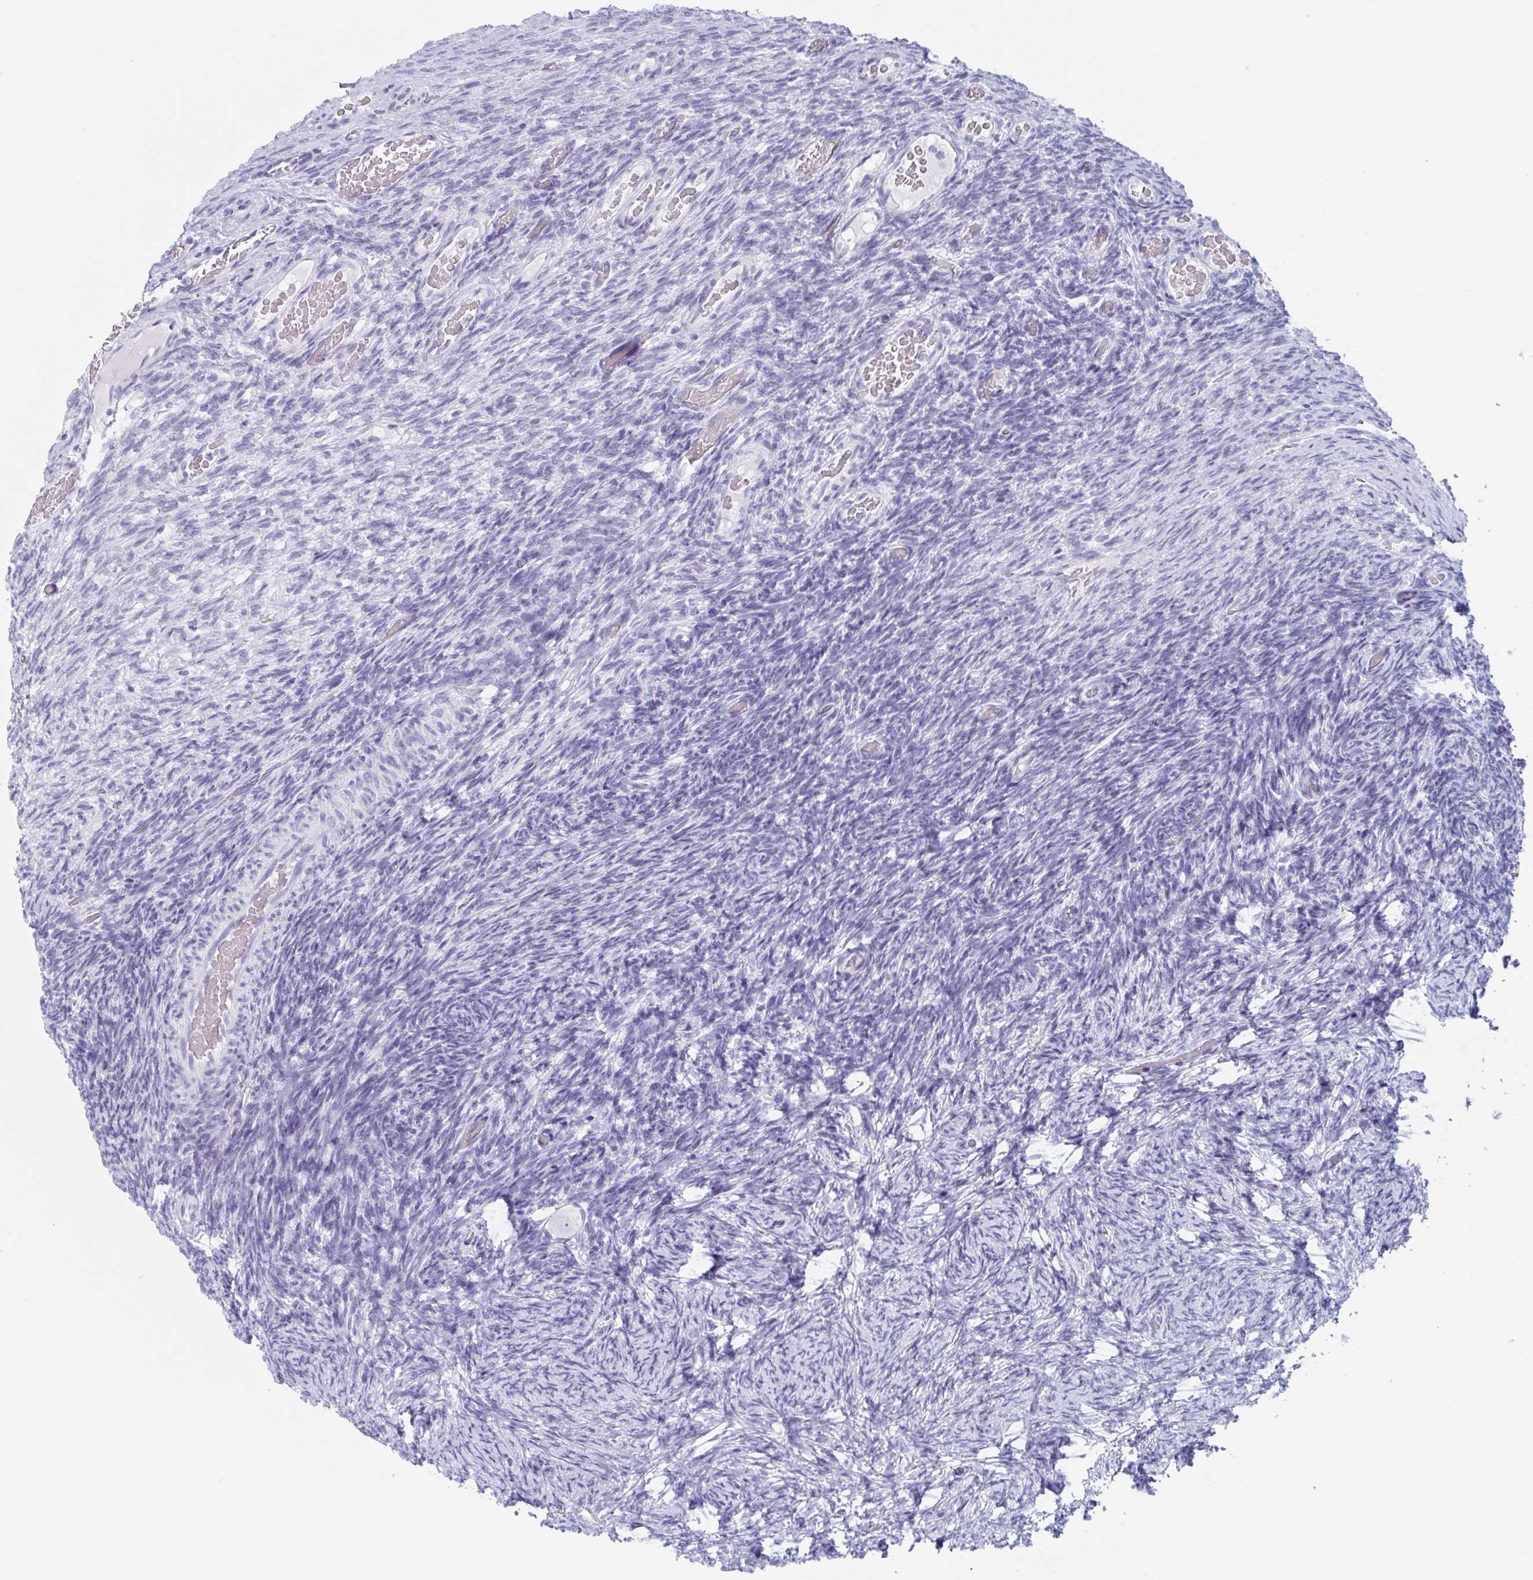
{"staining": {"intensity": "negative", "quantity": "none", "location": "none"}, "tissue": "ovary", "cell_type": "Follicle cells", "image_type": "normal", "snomed": [{"axis": "morphology", "description": "Normal tissue, NOS"}, {"axis": "topography", "description": "Ovary"}], "caption": "Ovary was stained to show a protein in brown. There is no significant positivity in follicle cells. (DAB immunohistochemistry visualized using brightfield microscopy, high magnification).", "gene": "ZPBP", "patient": {"sex": "female", "age": 34}}